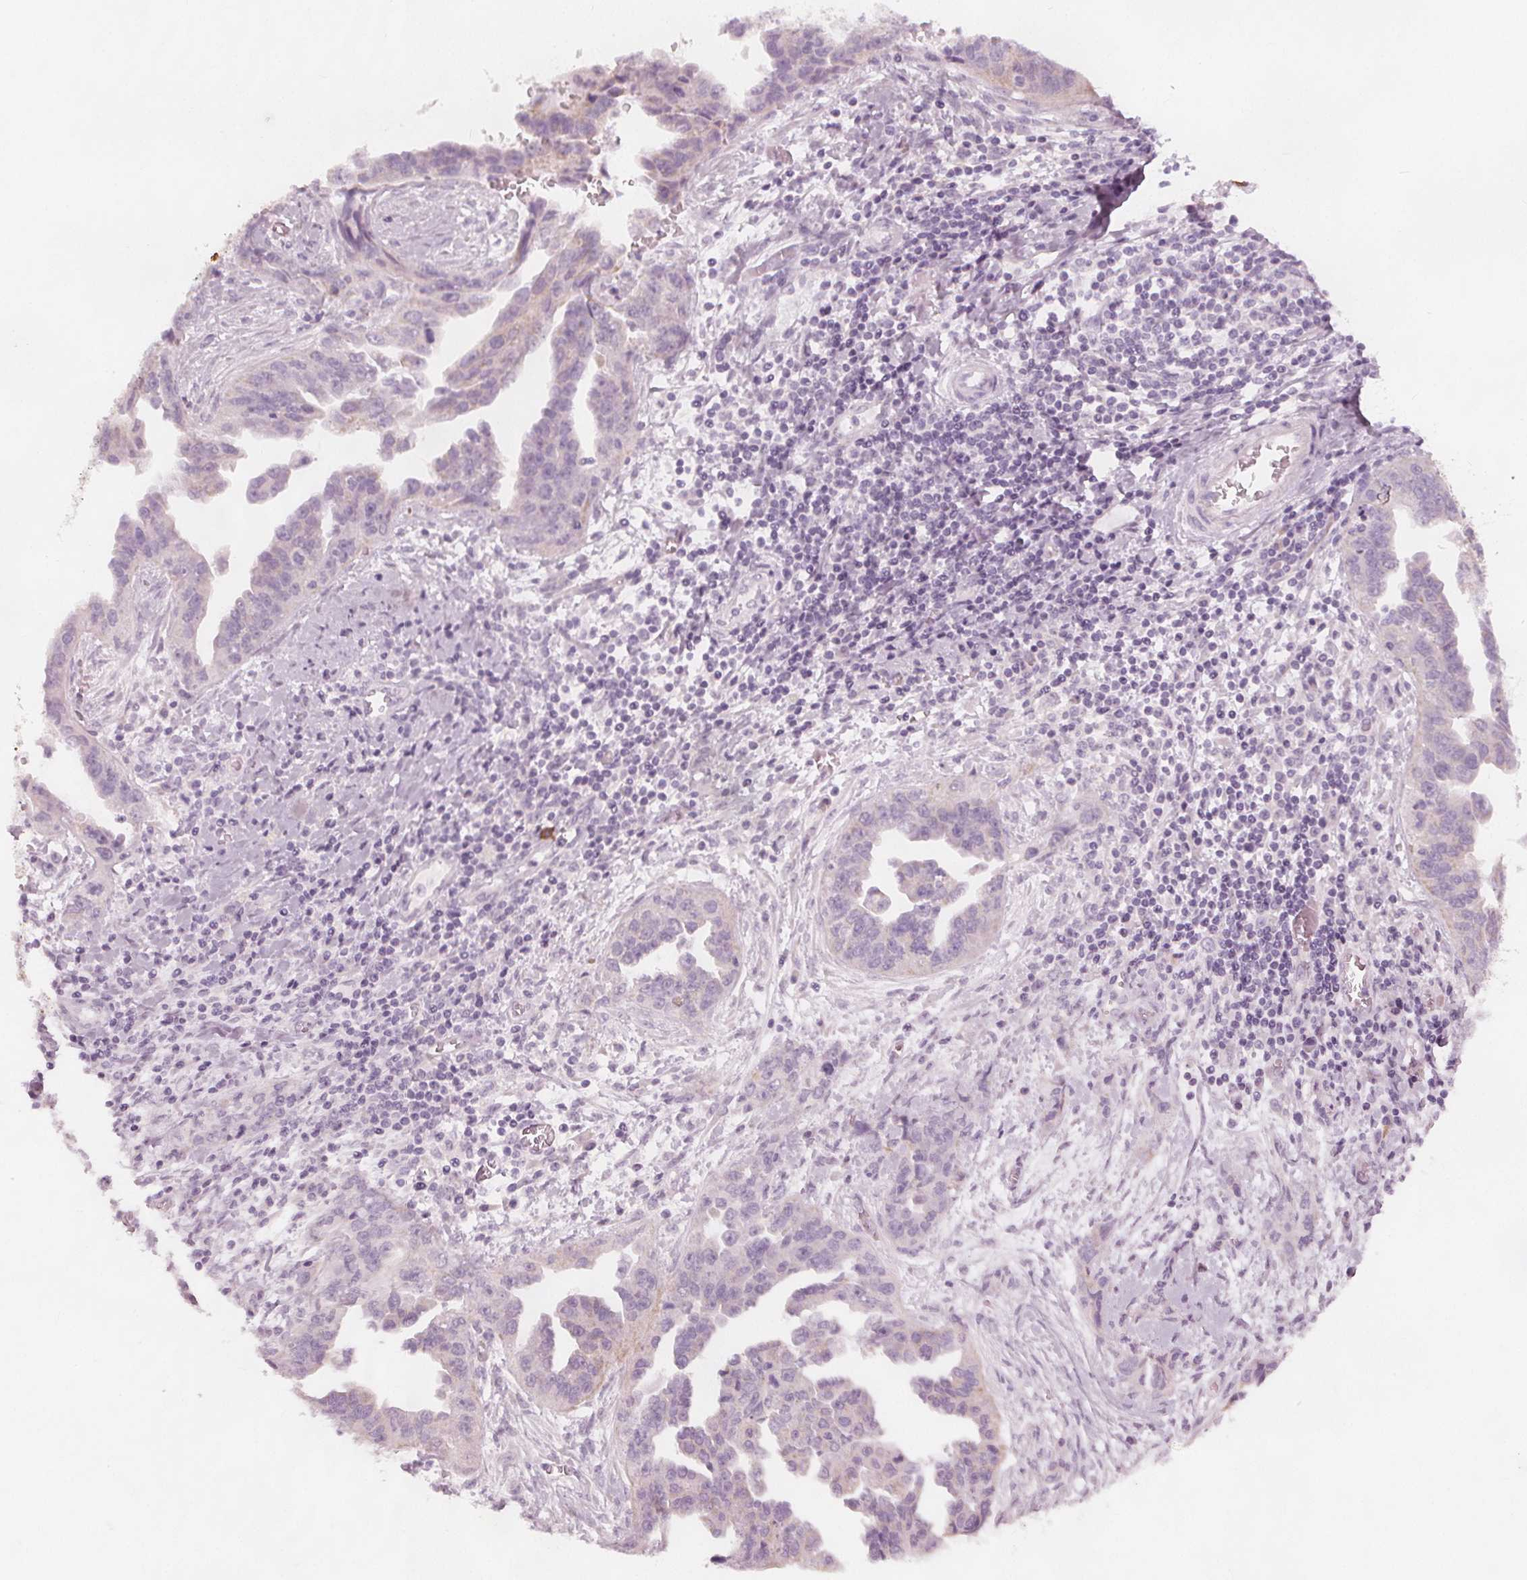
{"staining": {"intensity": "negative", "quantity": "none", "location": "none"}, "tissue": "ovarian cancer", "cell_type": "Tumor cells", "image_type": "cancer", "snomed": [{"axis": "morphology", "description": "Cystadenocarcinoma, serous, NOS"}, {"axis": "topography", "description": "Ovary"}], "caption": "High power microscopy photomicrograph of an IHC photomicrograph of ovarian serous cystadenocarcinoma, revealing no significant positivity in tumor cells.", "gene": "BRSK1", "patient": {"sex": "female", "age": 75}}